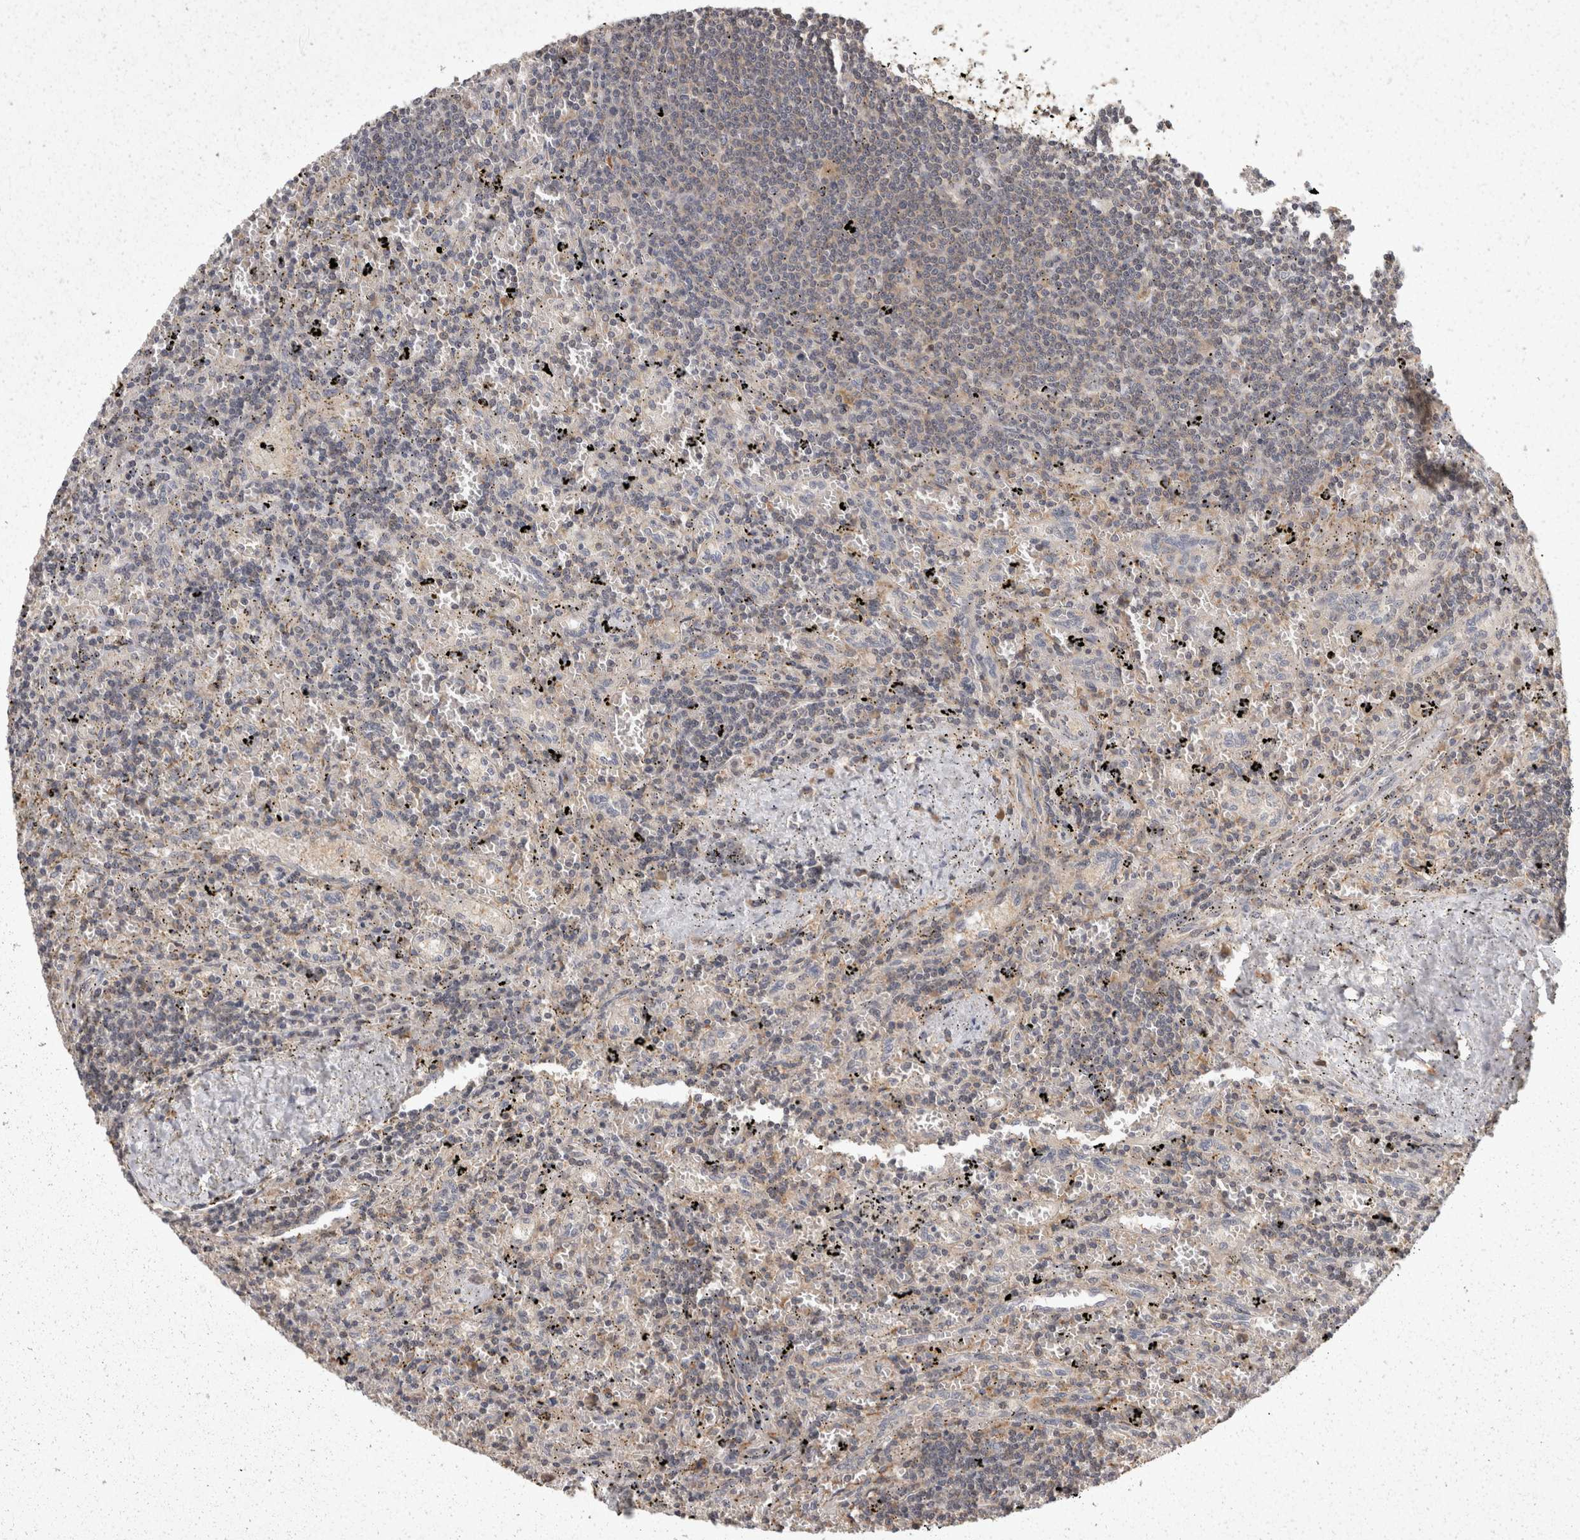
{"staining": {"intensity": "negative", "quantity": "none", "location": "none"}, "tissue": "lymphoma", "cell_type": "Tumor cells", "image_type": "cancer", "snomed": [{"axis": "morphology", "description": "Malignant lymphoma, non-Hodgkin's type, Low grade"}, {"axis": "topography", "description": "Spleen"}], "caption": "High power microscopy histopathology image of an immunohistochemistry histopathology image of low-grade malignant lymphoma, non-Hodgkin's type, revealing no significant expression in tumor cells.", "gene": "ACAT2", "patient": {"sex": "male", "age": 76}}